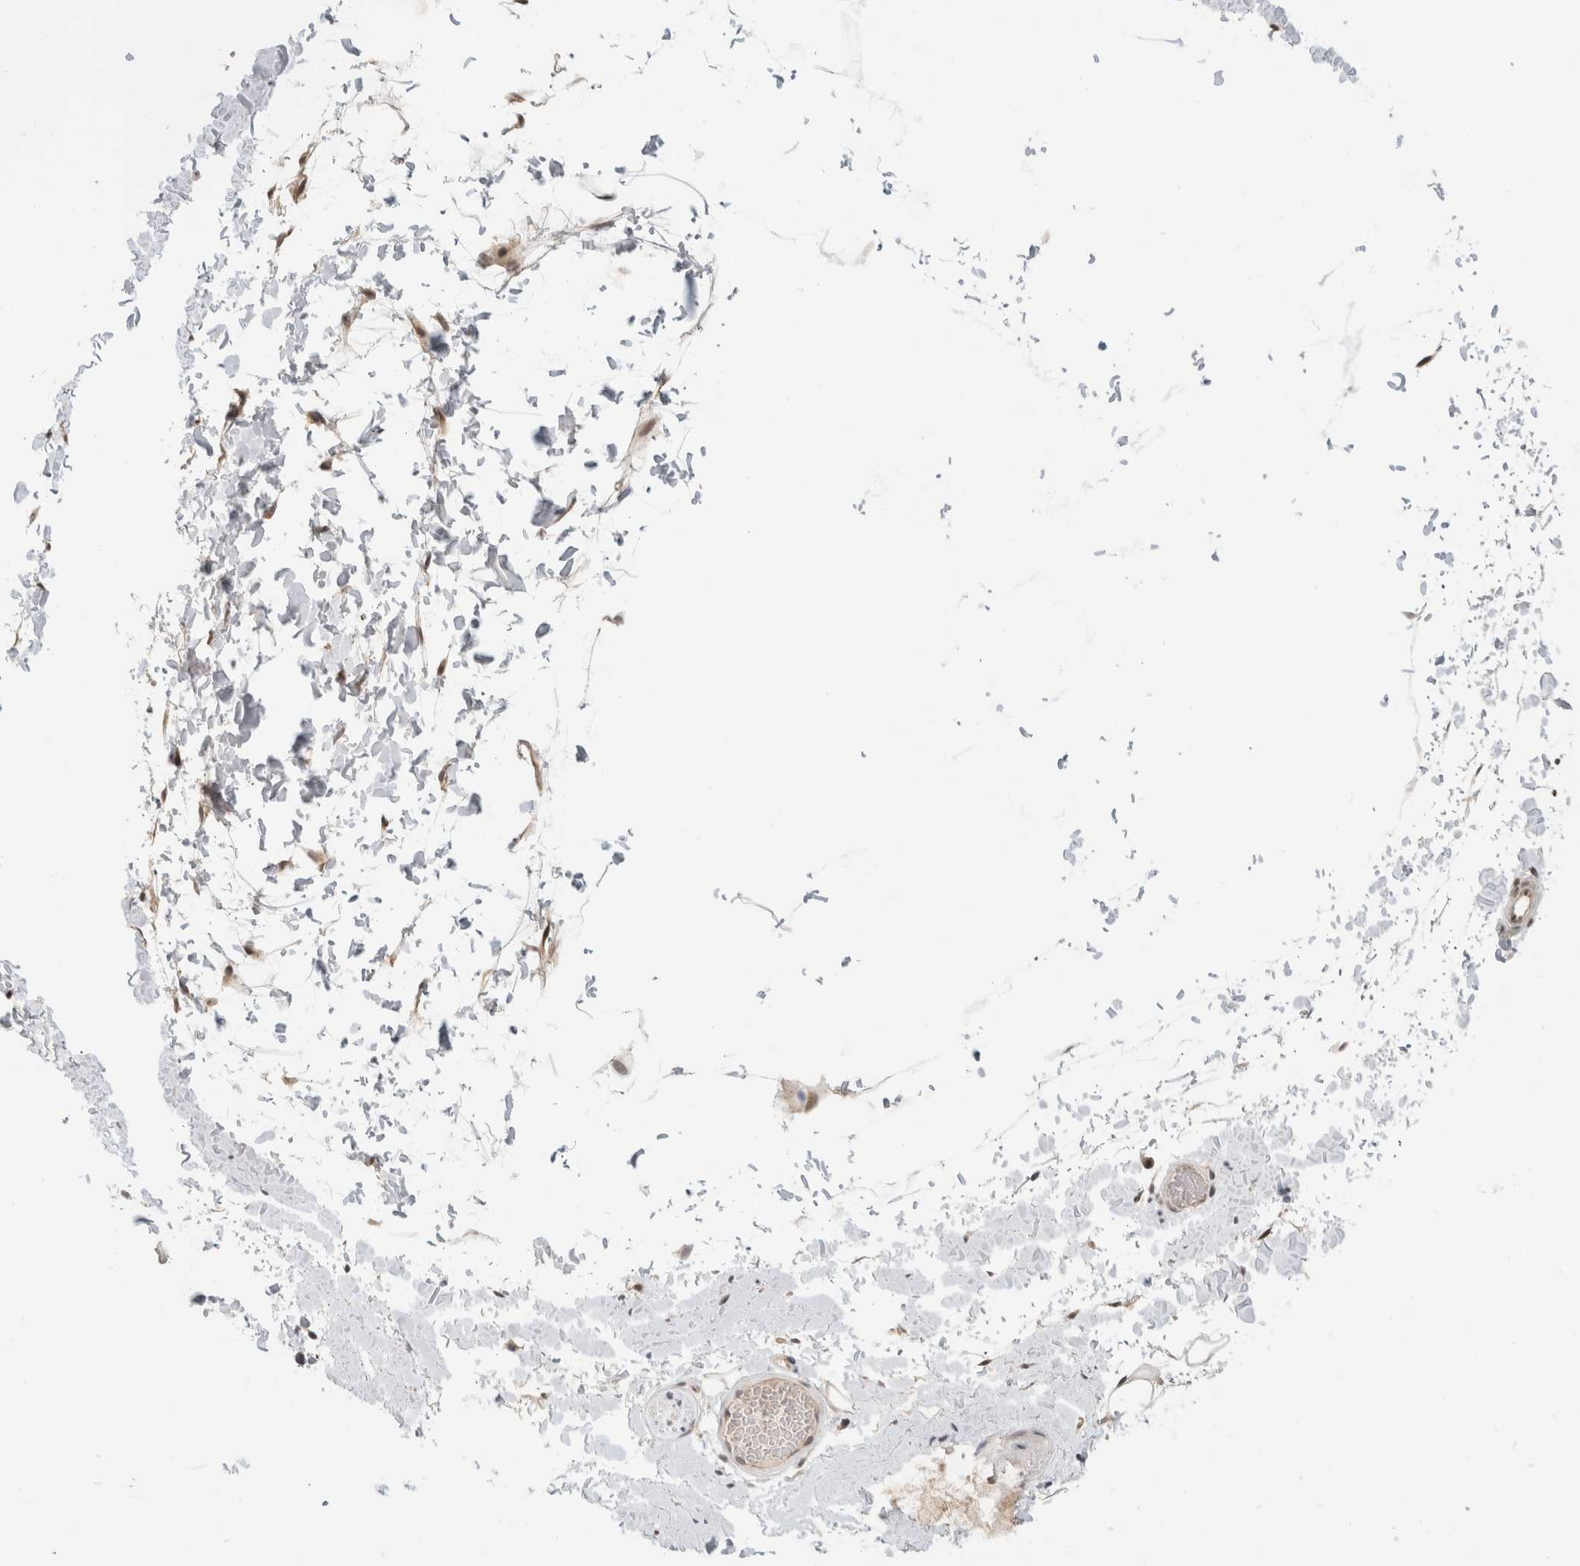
{"staining": {"intensity": "negative", "quantity": "none", "location": "none"}, "tissue": "adipose tissue", "cell_type": "Adipocytes", "image_type": "normal", "snomed": [{"axis": "morphology", "description": "Normal tissue, NOS"}, {"axis": "topography", "description": "Adipose tissue"}, {"axis": "topography", "description": "Vascular tissue"}, {"axis": "topography", "description": "Peripheral nerve tissue"}], "caption": "There is no significant expression in adipocytes of adipose tissue. (DAB immunohistochemistry (IHC) with hematoxylin counter stain).", "gene": "EIF4G3", "patient": {"sex": "male", "age": 25}}